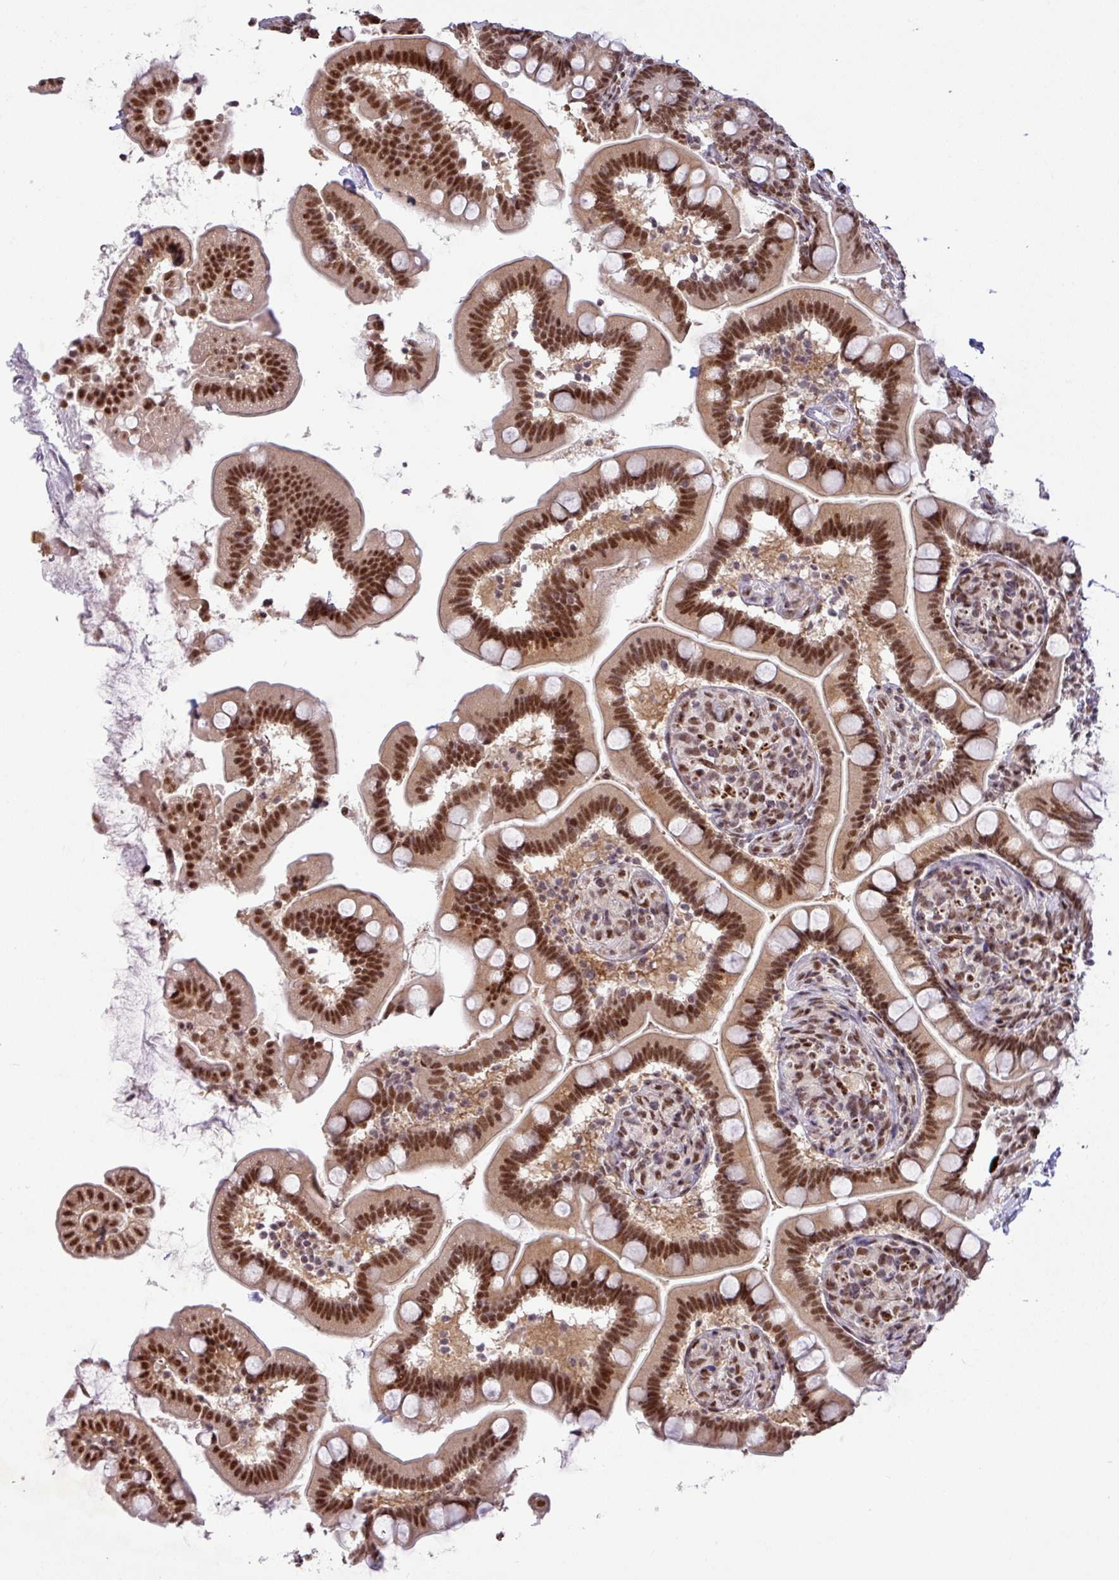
{"staining": {"intensity": "strong", "quantity": ">75%", "location": "cytoplasmic/membranous,nuclear"}, "tissue": "small intestine", "cell_type": "Glandular cells", "image_type": "normal", "snomed": [{"axis": "morphology", "description": "Normal tissue, NOS"}, {"axis": "topography", "description": "Small intestine"}], "caption": "Immunohistochemical staining of normal small intestine shows strong cytoplasmic/membranous,nuclear protein expression in about >75% of glandular cells.", "gene": "SRSF2", "patient": {"sex": "female", "age": 64}}